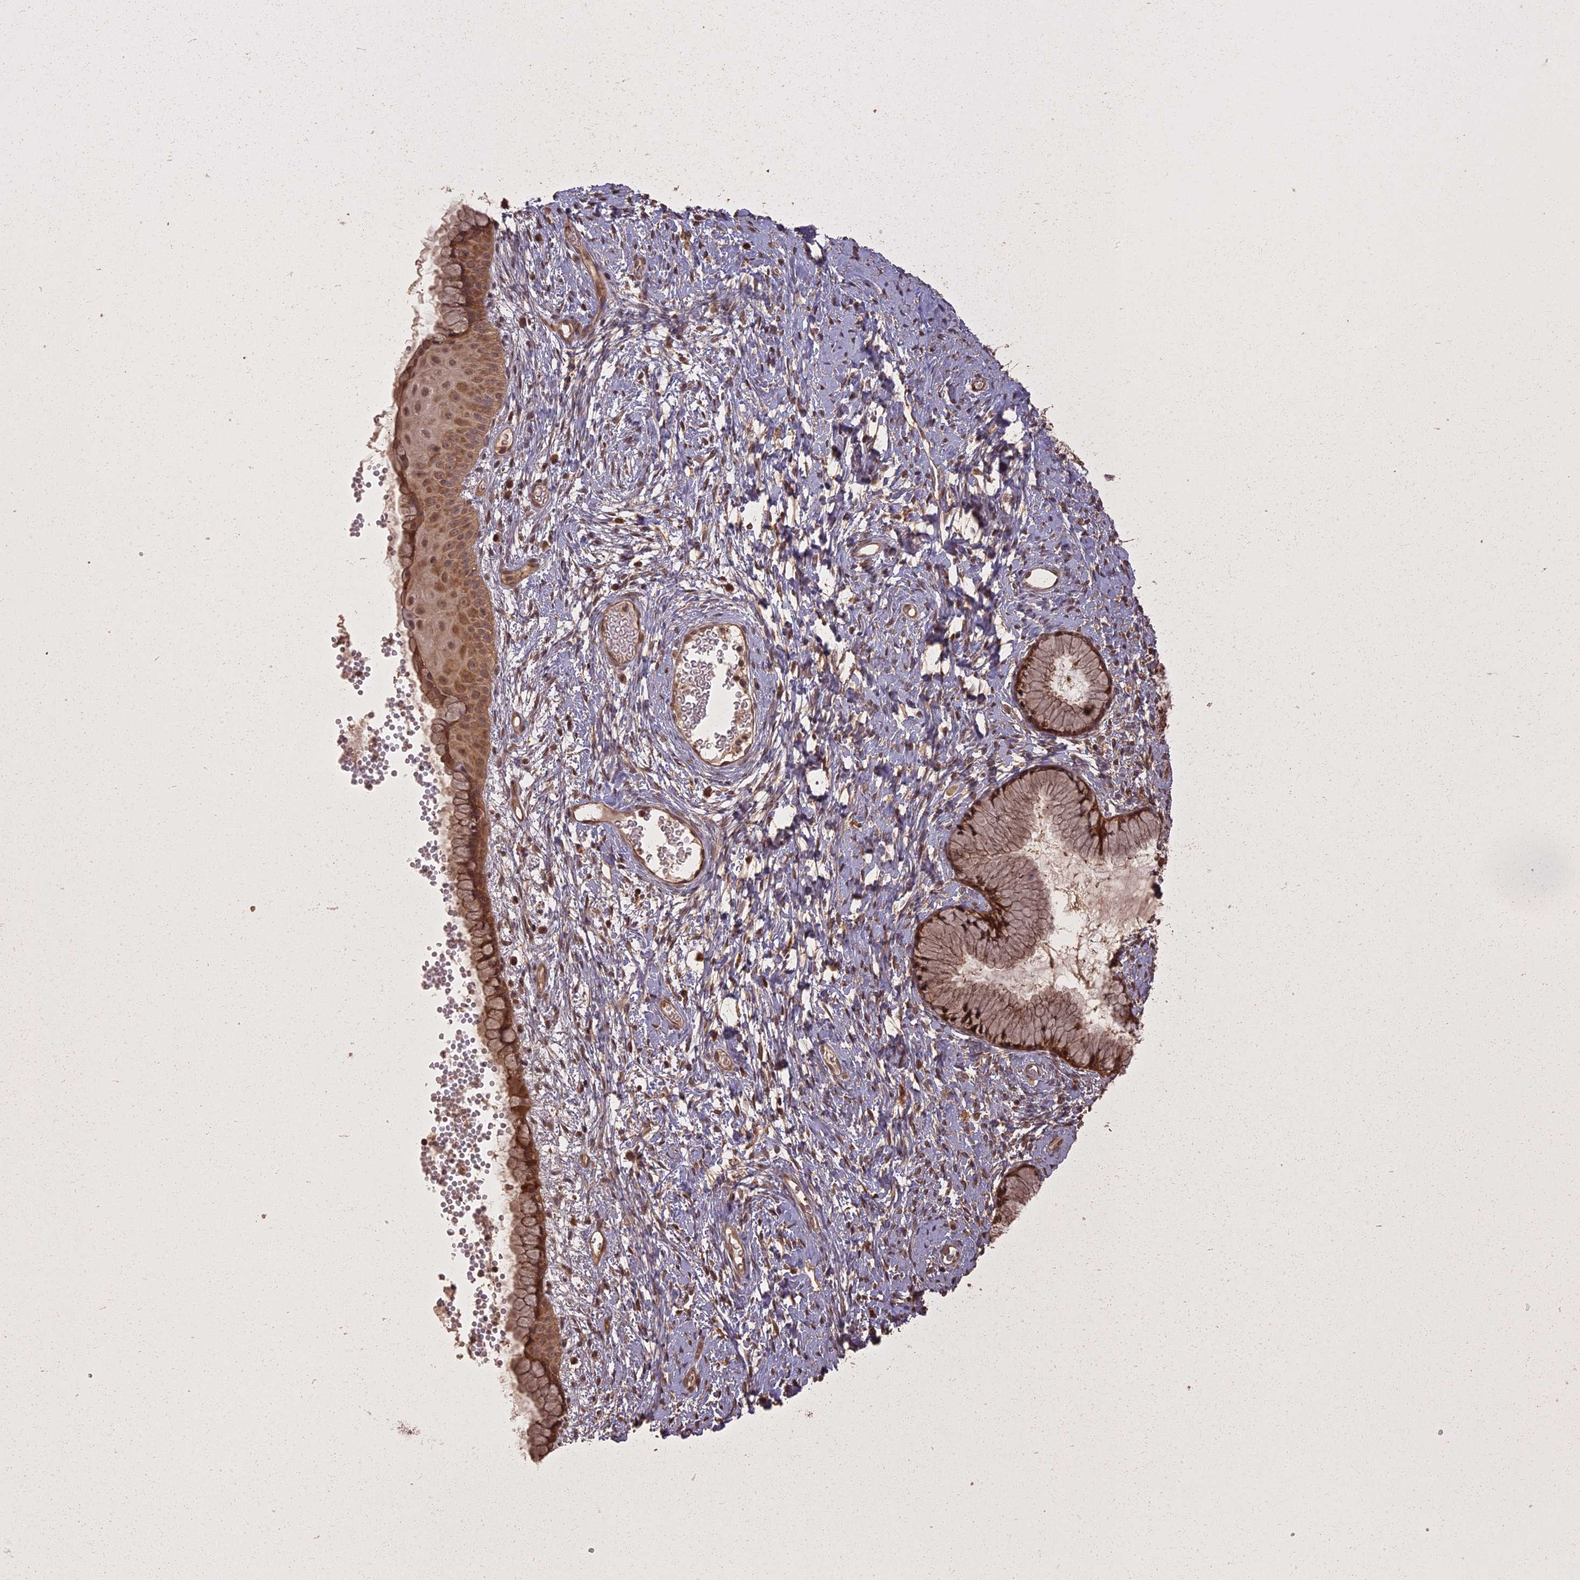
{"staining": {"intensity": "weak", "quantity": ">75%", "location": "cytoplasmic/membranous"}, "tissue": "cervix", "cell_type": "Glandular cells", "image_type": "normal", "snomed": [{"axis": "morphology", "description": "Normal tissue, NOS"}, {"axis": "topography", "description": "Cervix"}], "caption": "Immunohistochemistry (IHC) (DAB (3,3'-diaminobenzidine)) staining of benign human cervix exhibits weak cytoplasmic/membranous protein staining in approximately >75% of glandular cells.", "gene": "LIN37", "patient": {"sex": "female", "age": 42}}